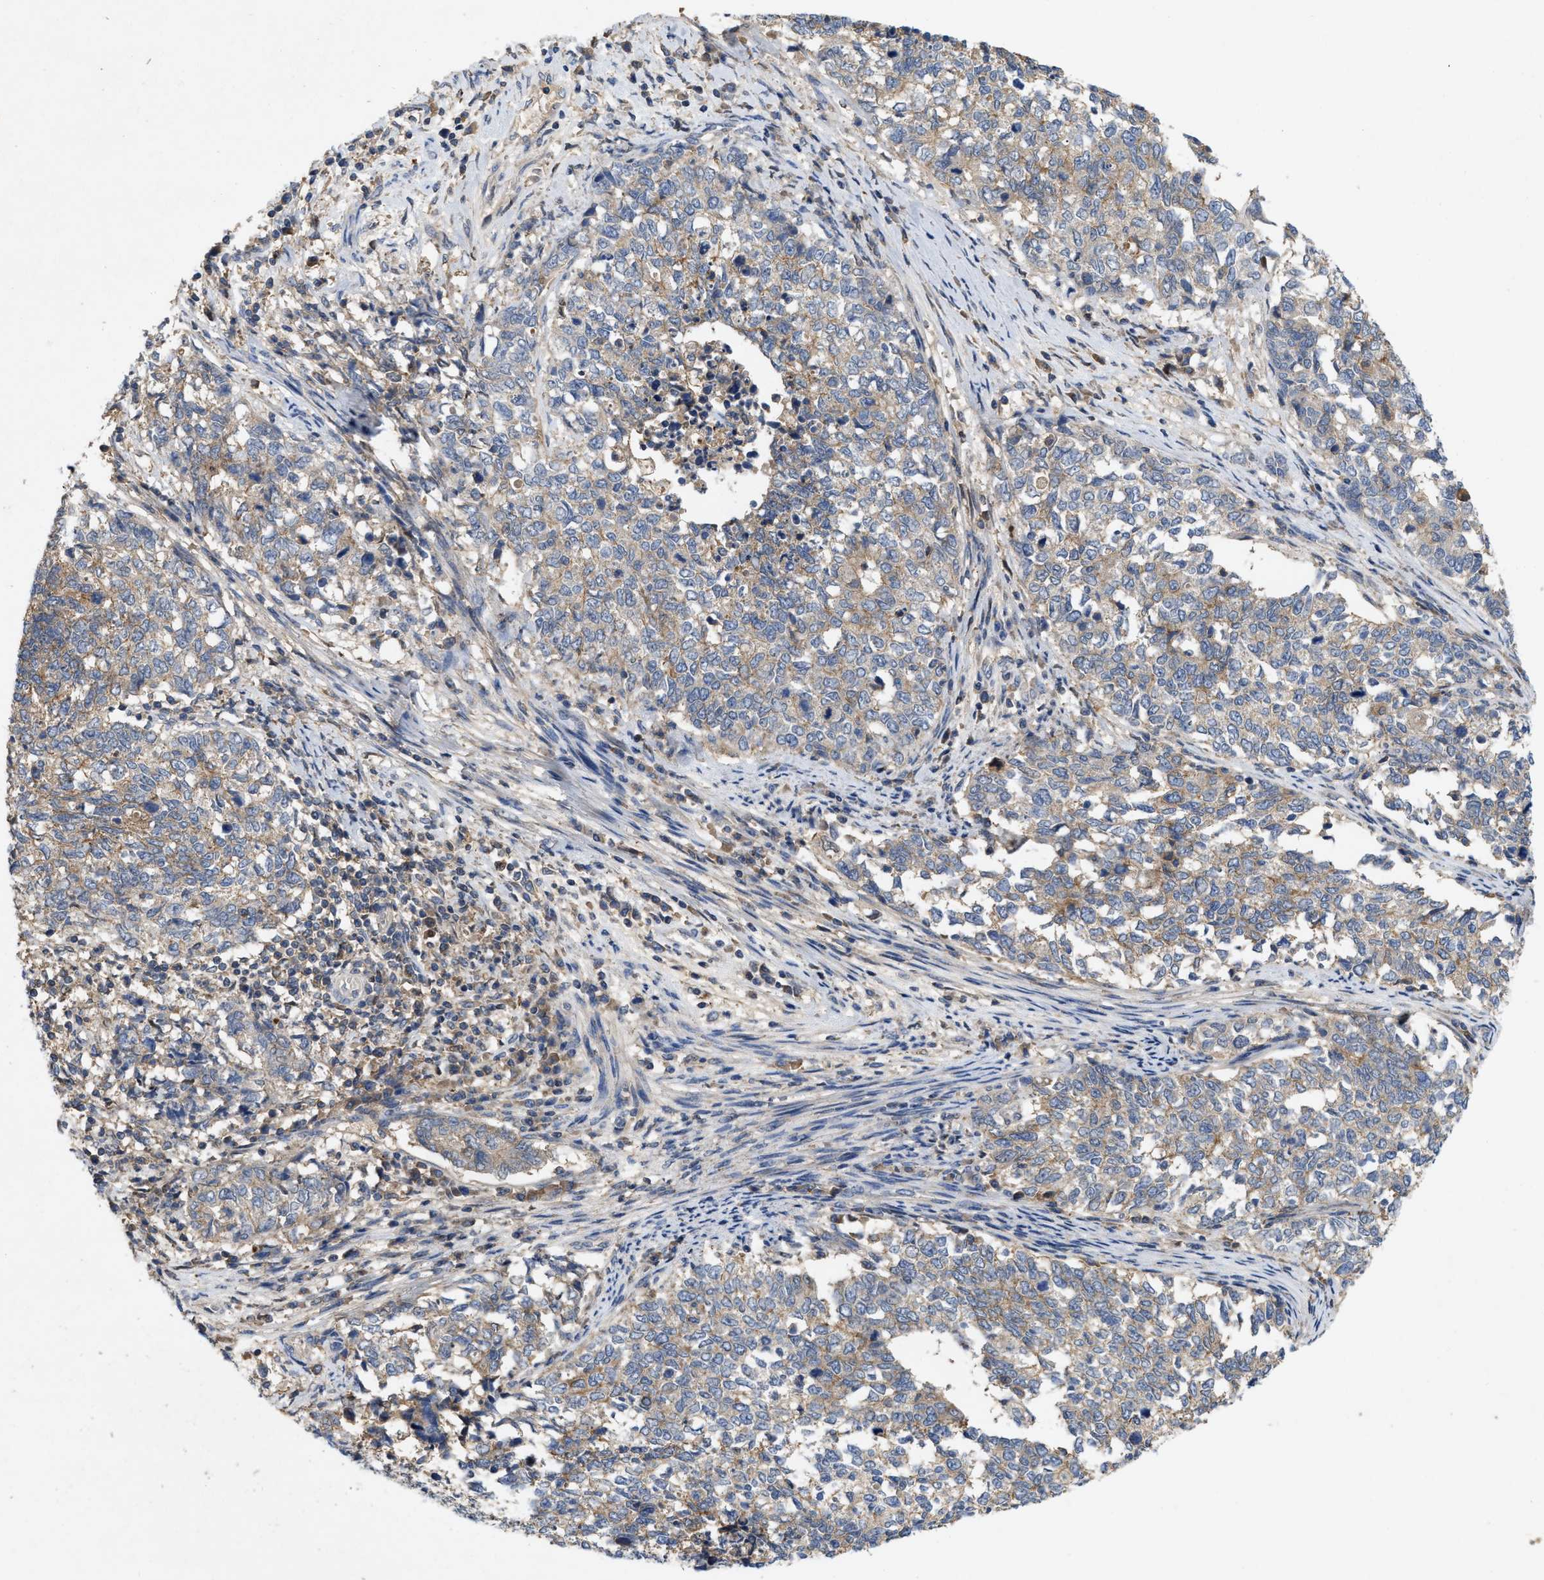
{"staining": {"intensity": "moderate", "quantity": "25%-75%", "location": "cytoplasmic/membranous"}, "tissue": "cervical cancer", "cell_type": "Tumor cells", "image_type": "cancer", "snomed": [{"axis": "morphology", "description": "Squamous cell carcinoma, NOS"}, {"axis": "topography", "description": "Cervix"}], "caption": "This histopathology image shows immunohistochemistry (IHC) staining of human cervical cancer, with medium moderate cytoplasmic/membranous expression in about 25%-75% of tumor cells.", "gene": "LPAR2", "patient": {"sex": "female", "age": 63}}